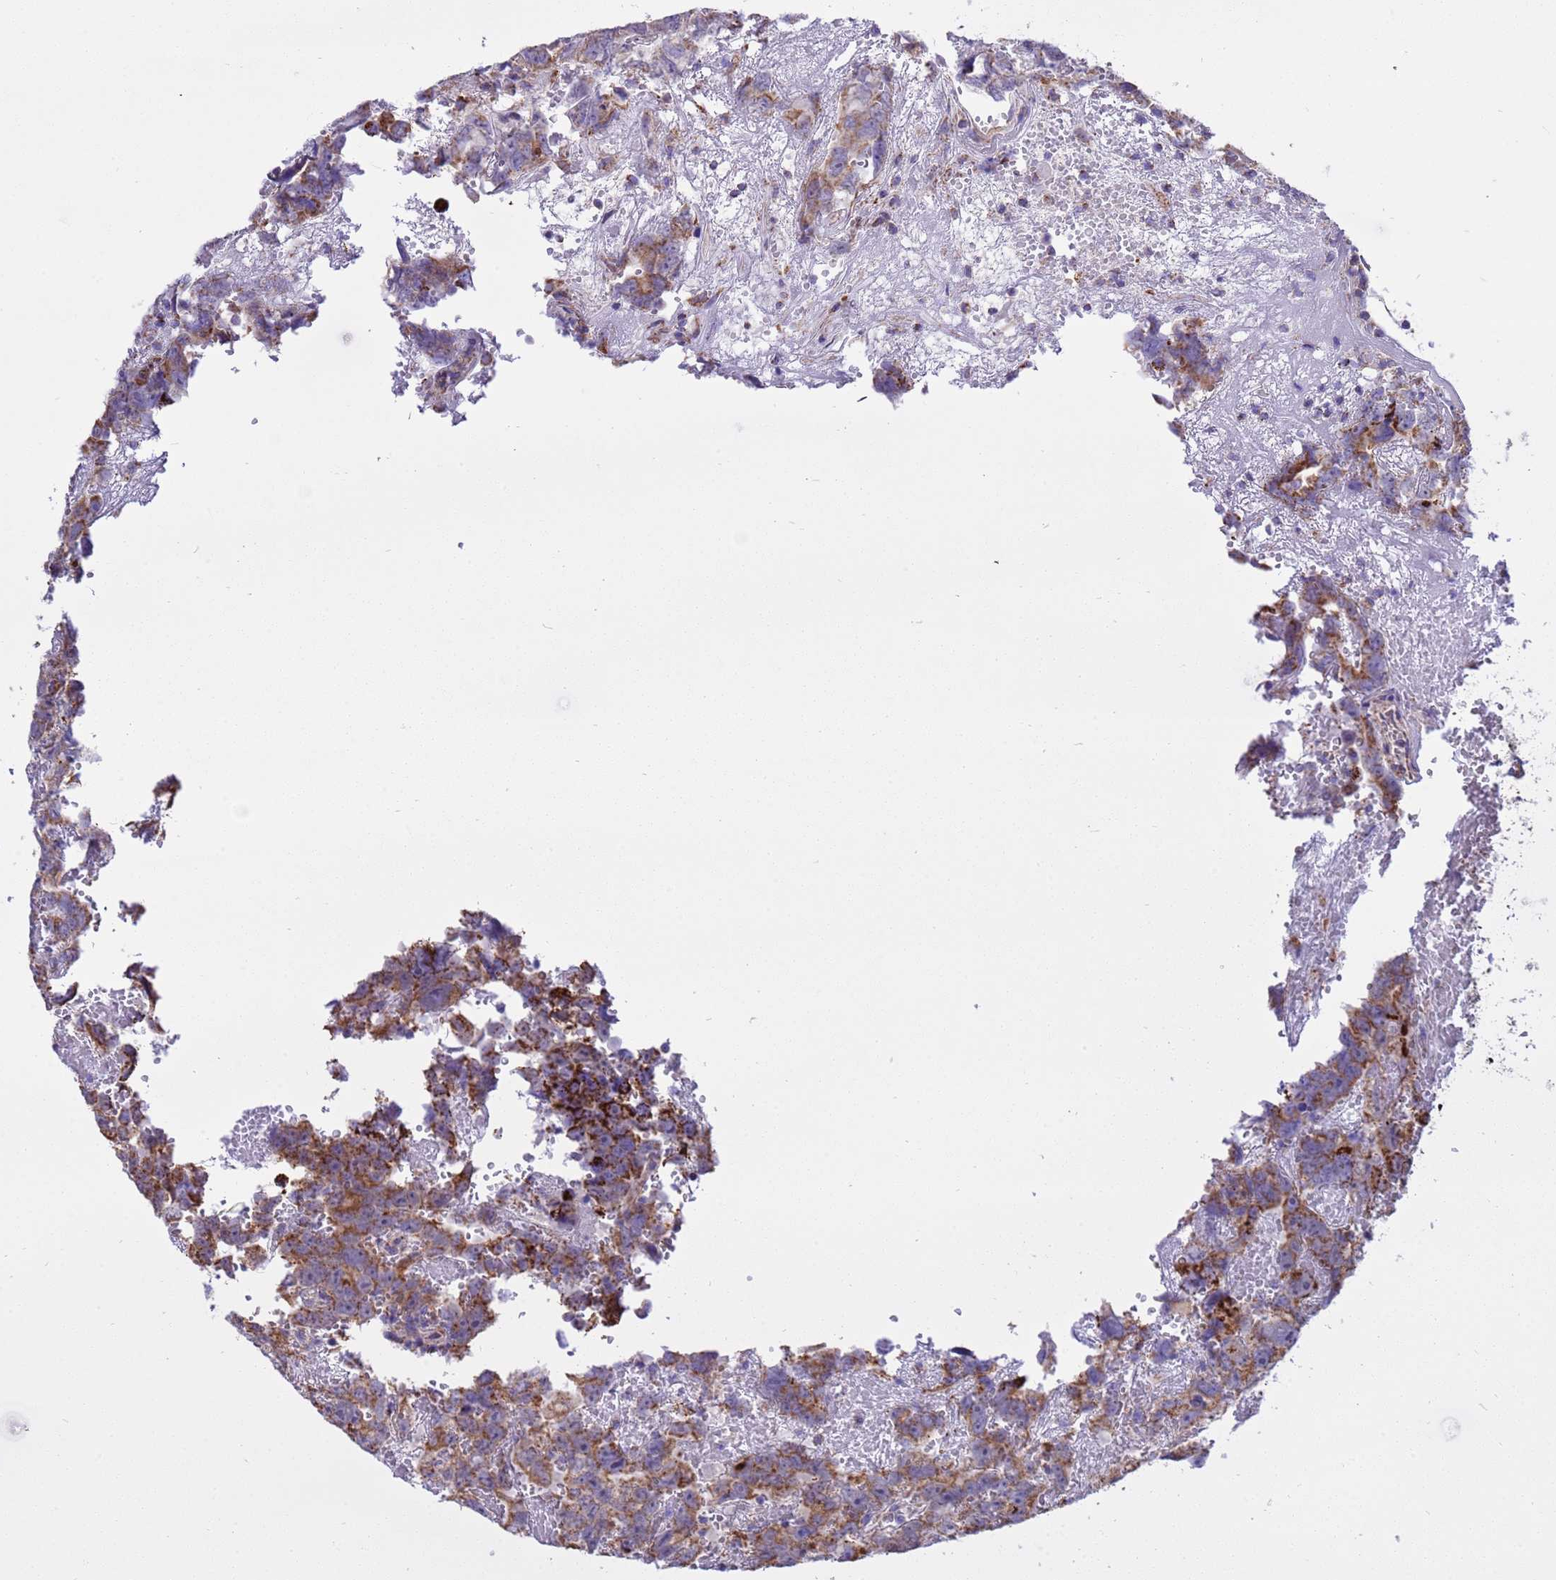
{"staining": {"intensity": "moderate", "quantity": "25%-75%", "location": "cytoplasmic/membranous"}, "tissue": "testis cancer", "cell_type": "Tumor cells", "image_type": "cancer", "snomed": [{"axis": "morphology", "description": "Carcinoma, Embryonal, NOS"}, {"axis": "topography", "description": "Testis"}], "caption": "Immunohistochemistry (DAB (3,3'-diaminobenzidine)) staining of testis embryonal carcinoma displays moderate cytoplasmic/membranous protein staining in about 25%-75% of tumor cells. The protein of interest is stained brown, and the nuclei are stained in blue (DAB IHC with brightfield microscopy, high magnification).", "gene": "RNF165", "patient": {"sex": "male", "age": 45}}